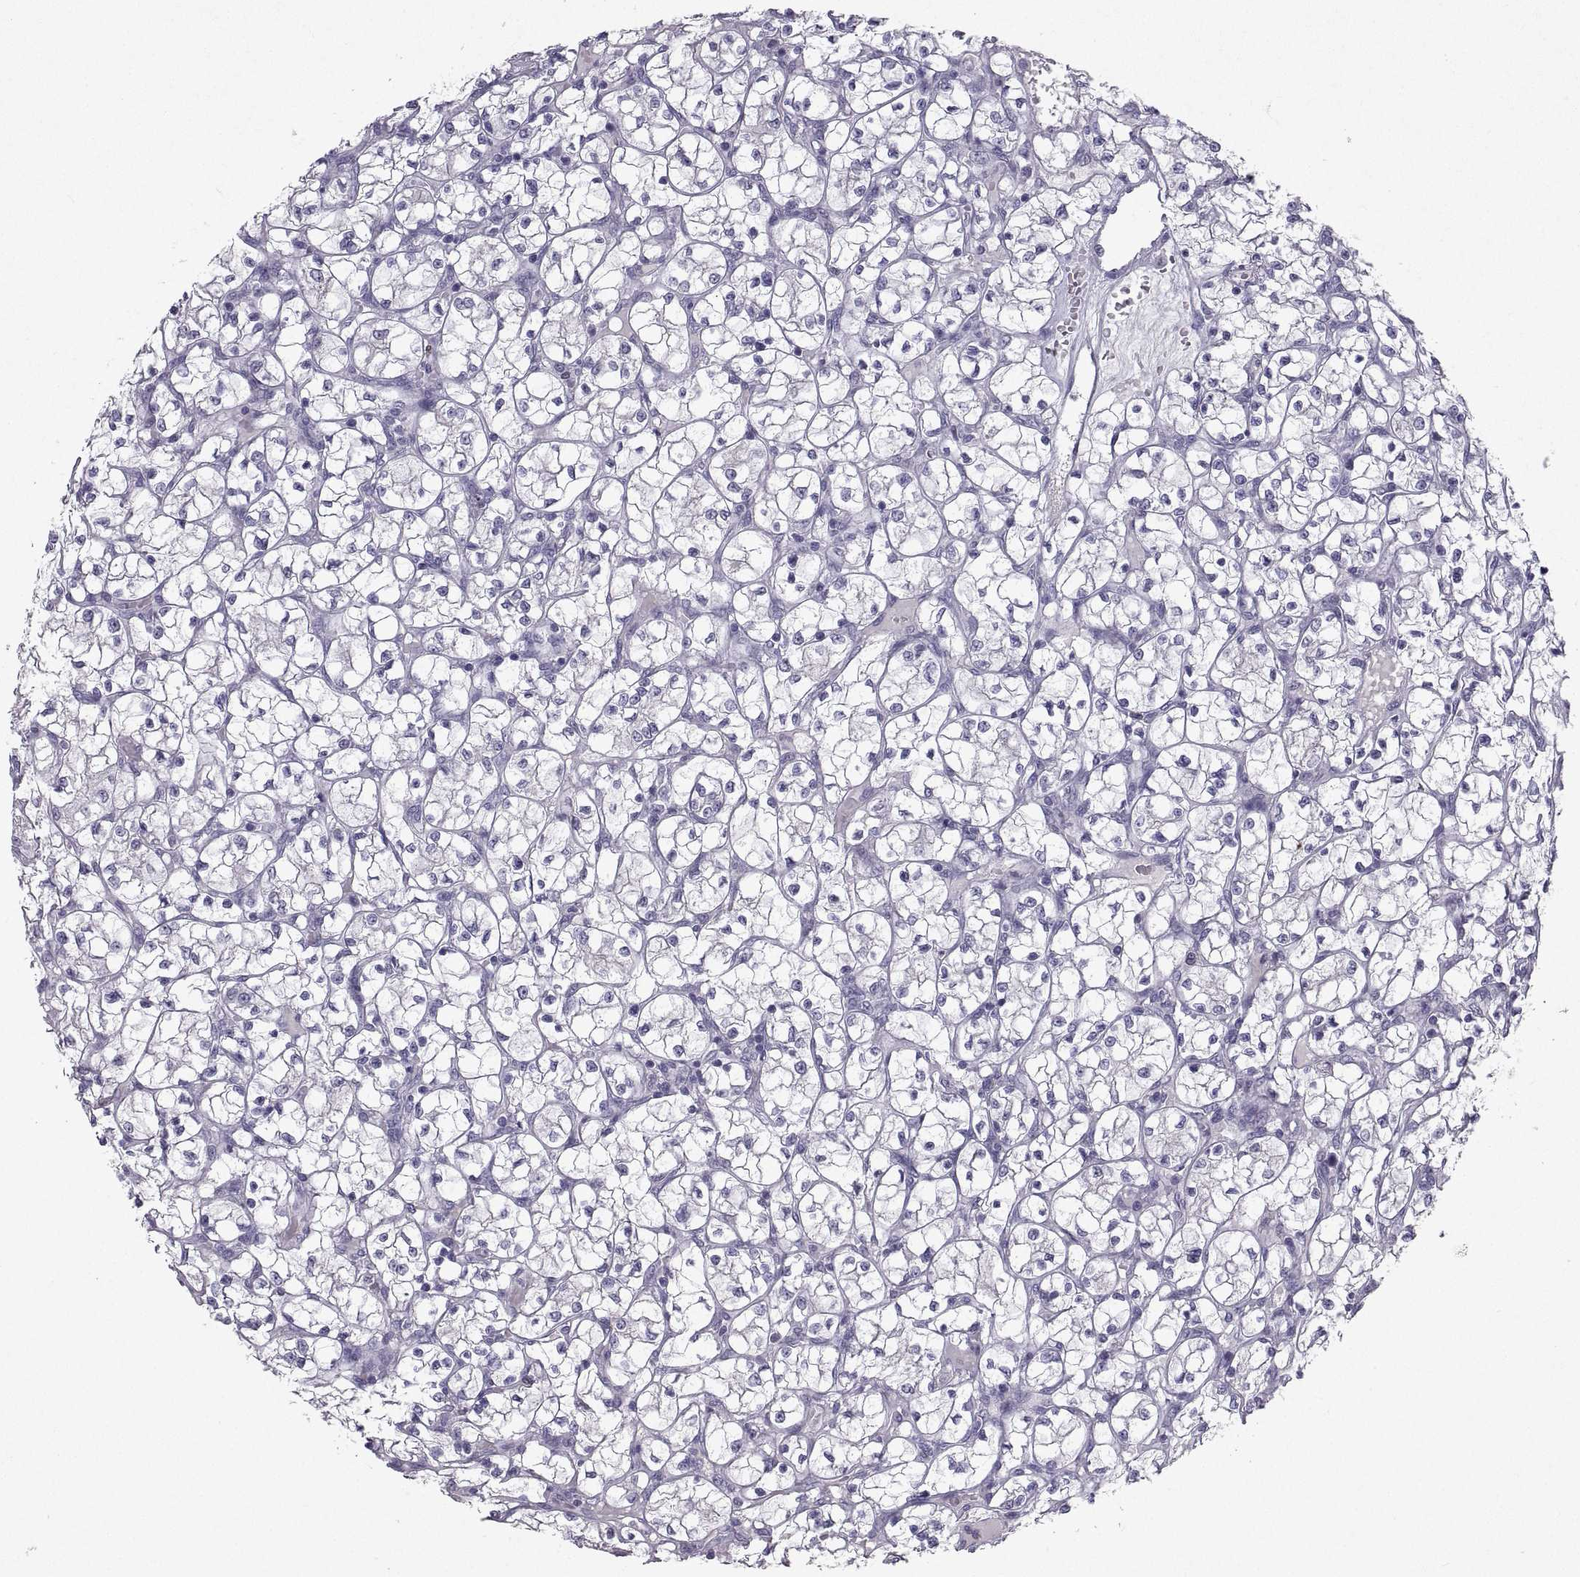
{"staining": {"intensity": "negative", "quantity": "none", "location": "none"}, "tissue": "renal cancer", "cell_type": "Tumor cells", "image_type": "cancer", "snomed": [{"axis": "morphology", "description": "Adenocarcinoma, NOS"}, {"axis": "topography", "description": "Kidney"}], "caption": "An immunohistochemistry (IHC) micrograph of adenocarcinoma (renal) is shown. There is no staining in tumor cells of adenocarcinoma (renal).", "gene": "SOX21", "patient": {"sex": "female", "age": 64}}